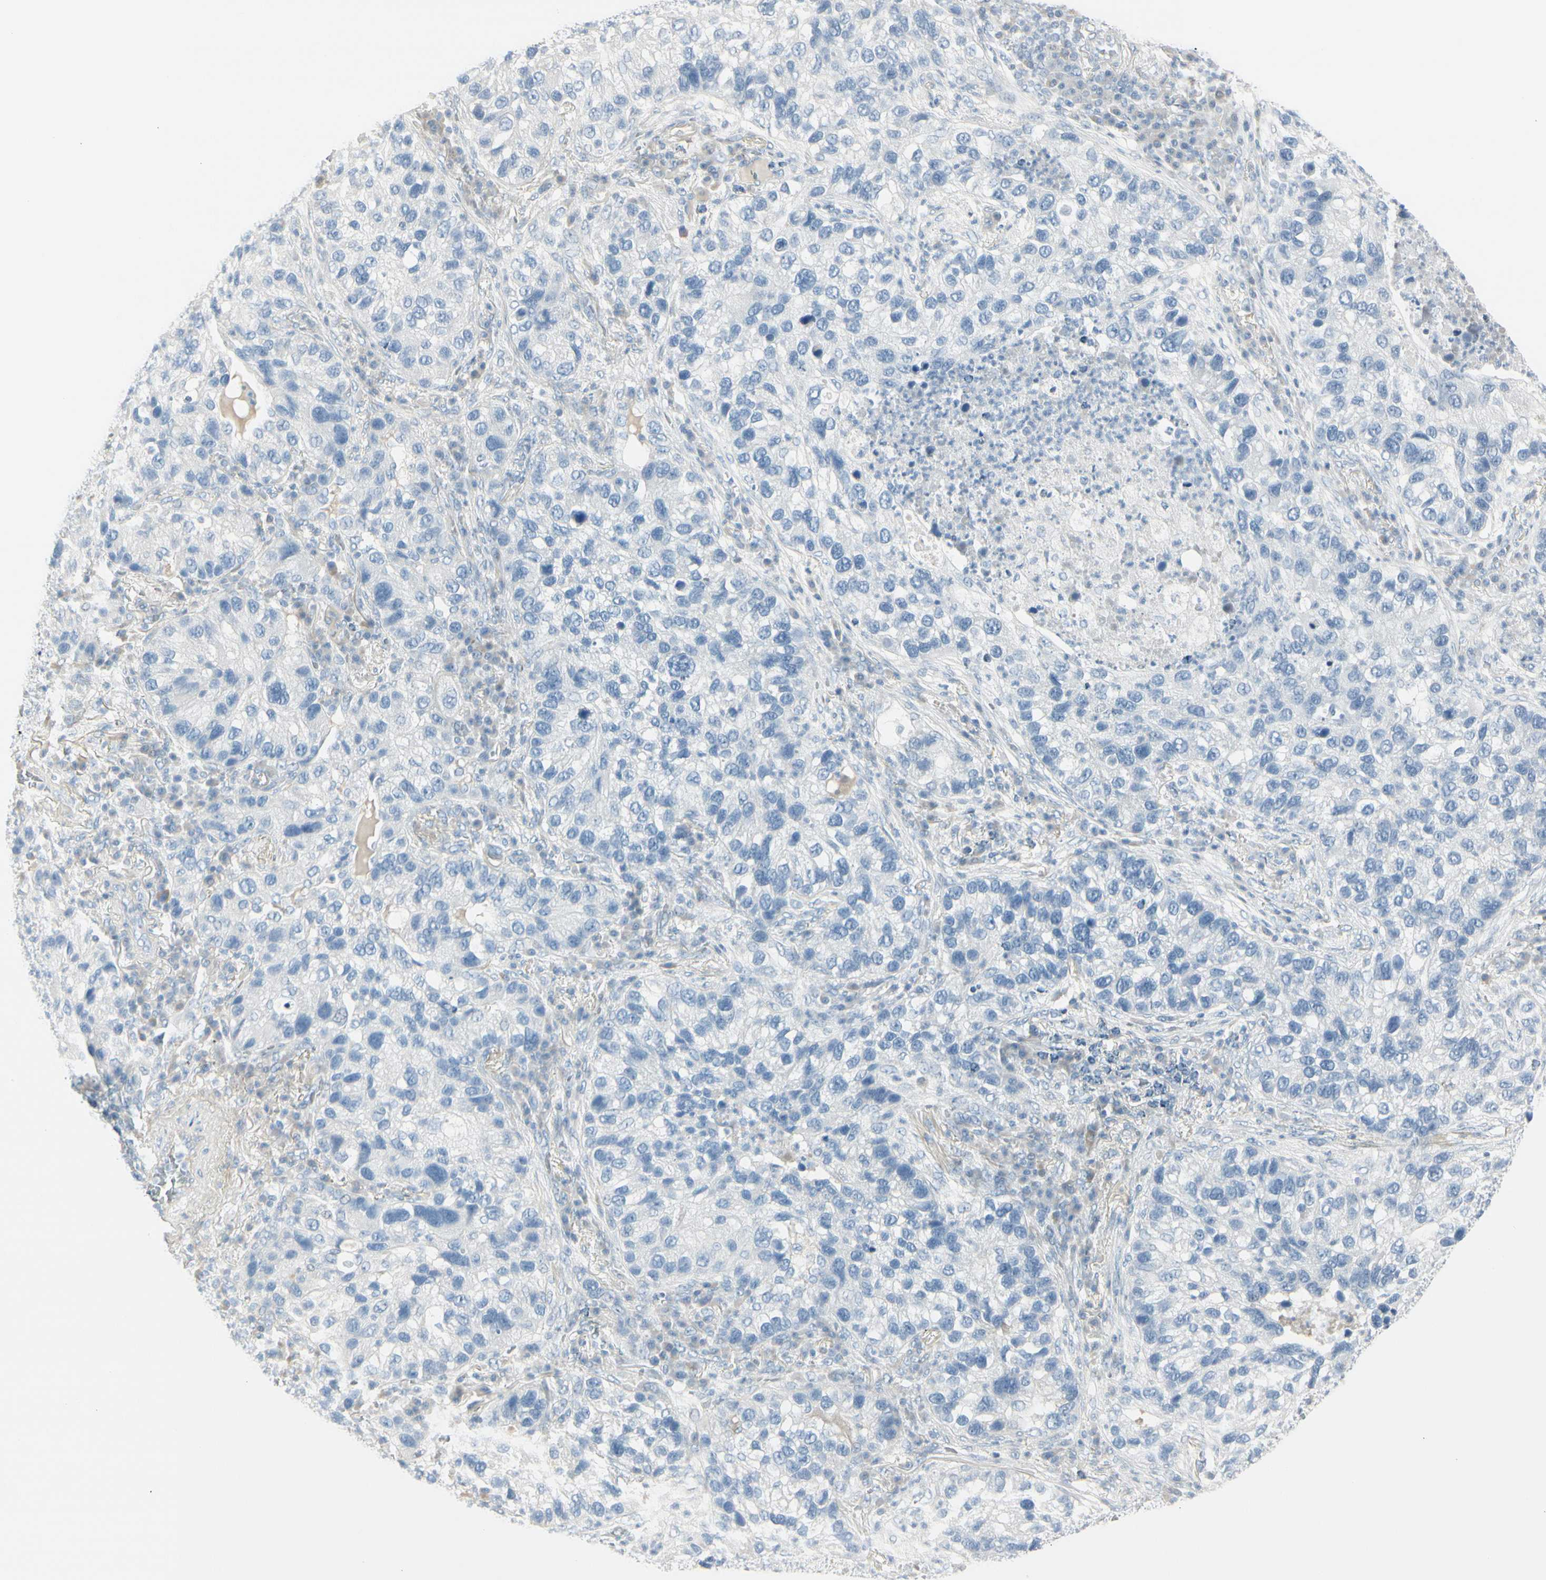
{"staining": {"intensity": "negative", "quantity": "none", "location": "none"}, "tissue": "lung cancer", "cell_type": "Tumor cells", "image_type": "cancer", "snomed": [{"axis": "morphology", "description": "Normal tissue, NOS"}, {"axis": "morphology", "description": "Adenocarcinoma, NOS"}, {"axis": "topography", "description": "Bronchus"}, {"axis": "topography", "description": "Lung"}], "caption": "There is no significant staining in tumor cells of adenocarcinoma (lung). (Immunohistochemistry, brightfield microscopy, high magnification).", "gene": "CDHR5", "patient": {"sex": "male", "age": 54}}